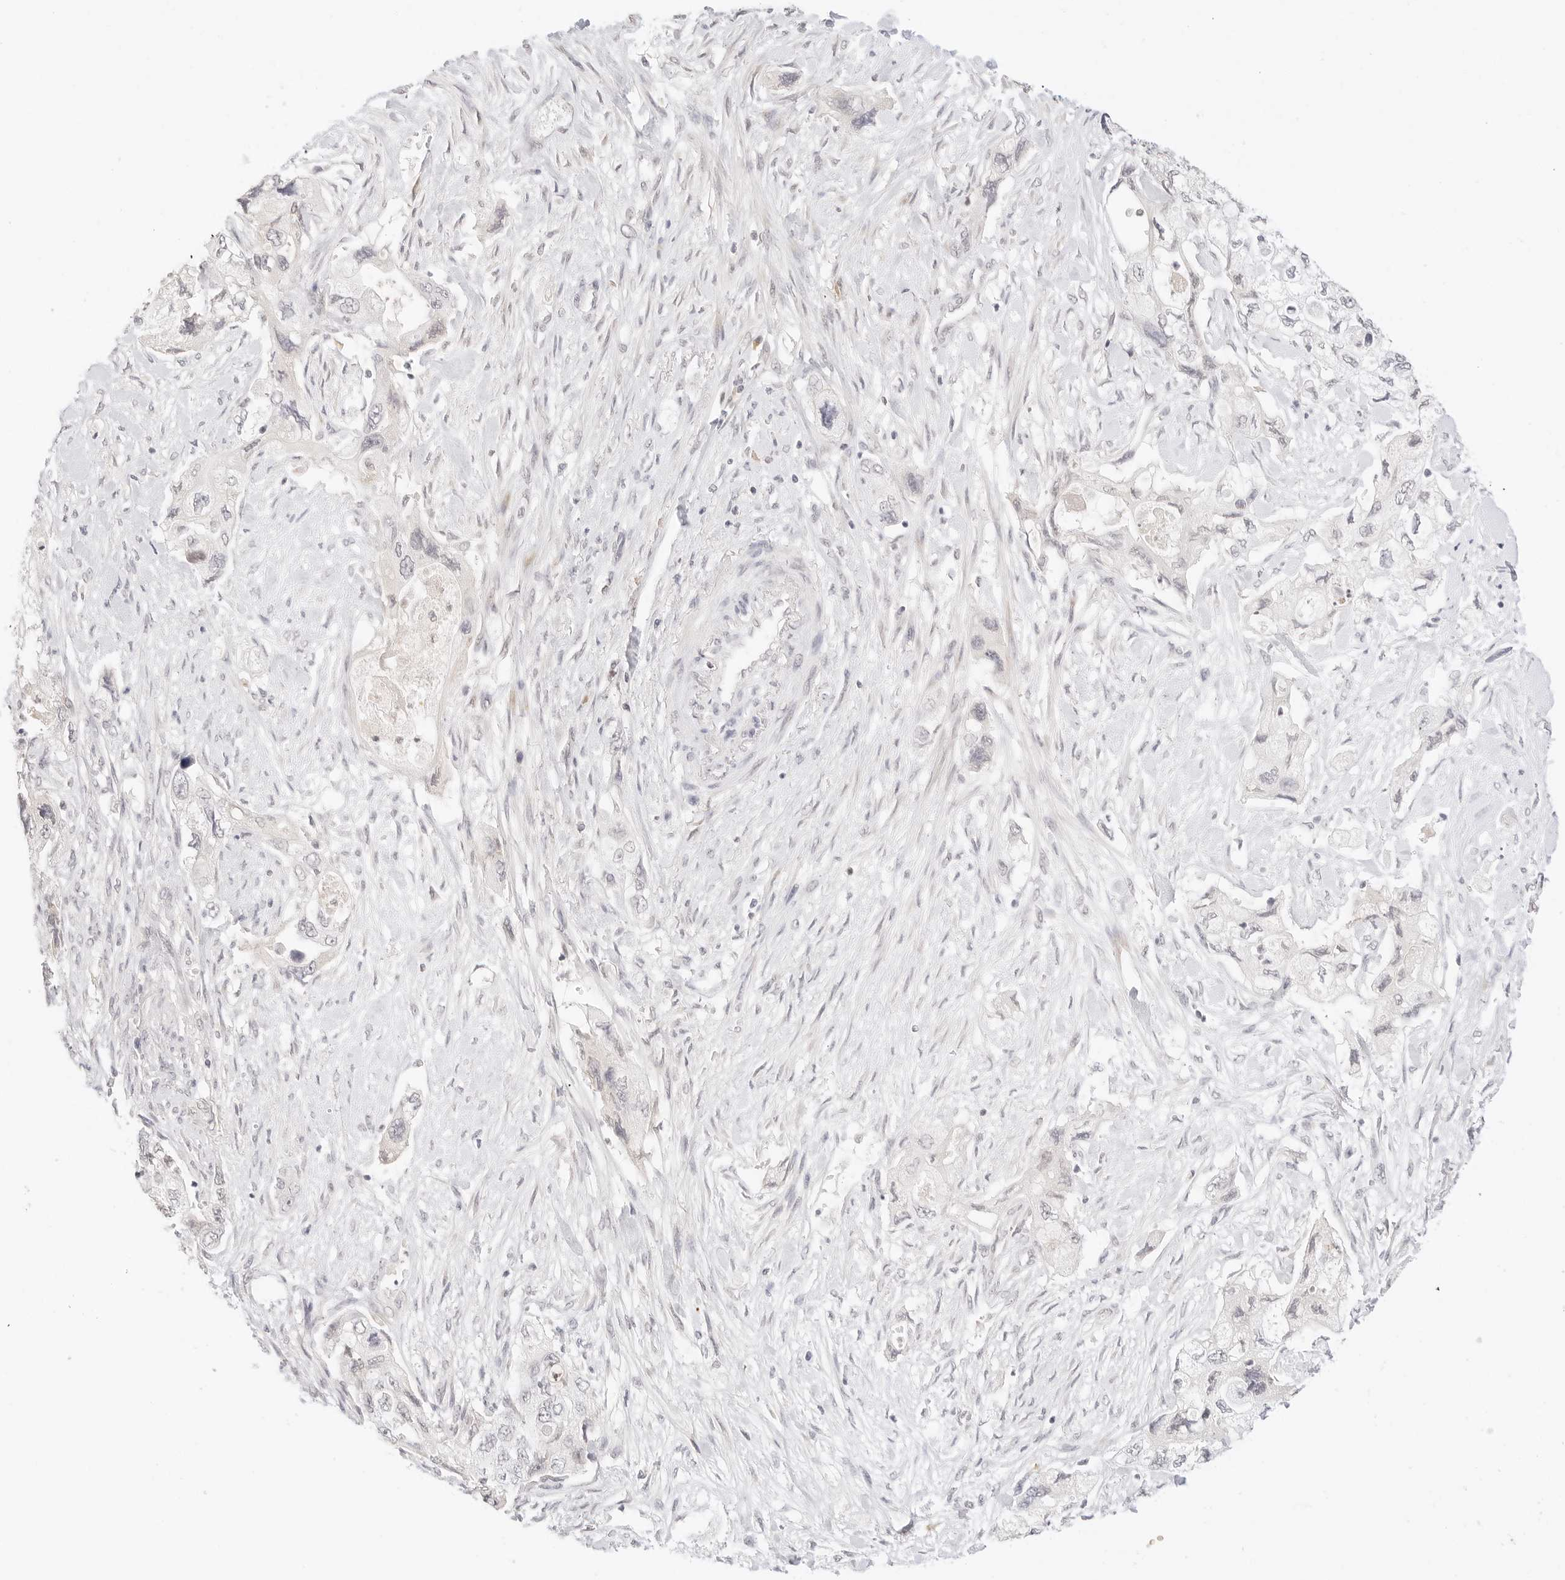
{"staining": {"intensity": "negative", "quantity": "none", "location": "none"}, "tissue": "pancreatic cancer", "cell_type": "Tumor cells", "image_type": "cancer", "snomed": [{"axis": "morphology", "description": "Adenocarcinoma, NOS"}, {"axis": "topography", "description": "Pancreas"}], "caption": "Tumor cells show no significant protein positivity in pancreatic adenocarcinoma. (DAB immunohistochemistry (IHC) visualized using brightfield microscopy, high magnification).", "gene": "XKR4", "patient": {"sex": "female", "age": 73}}